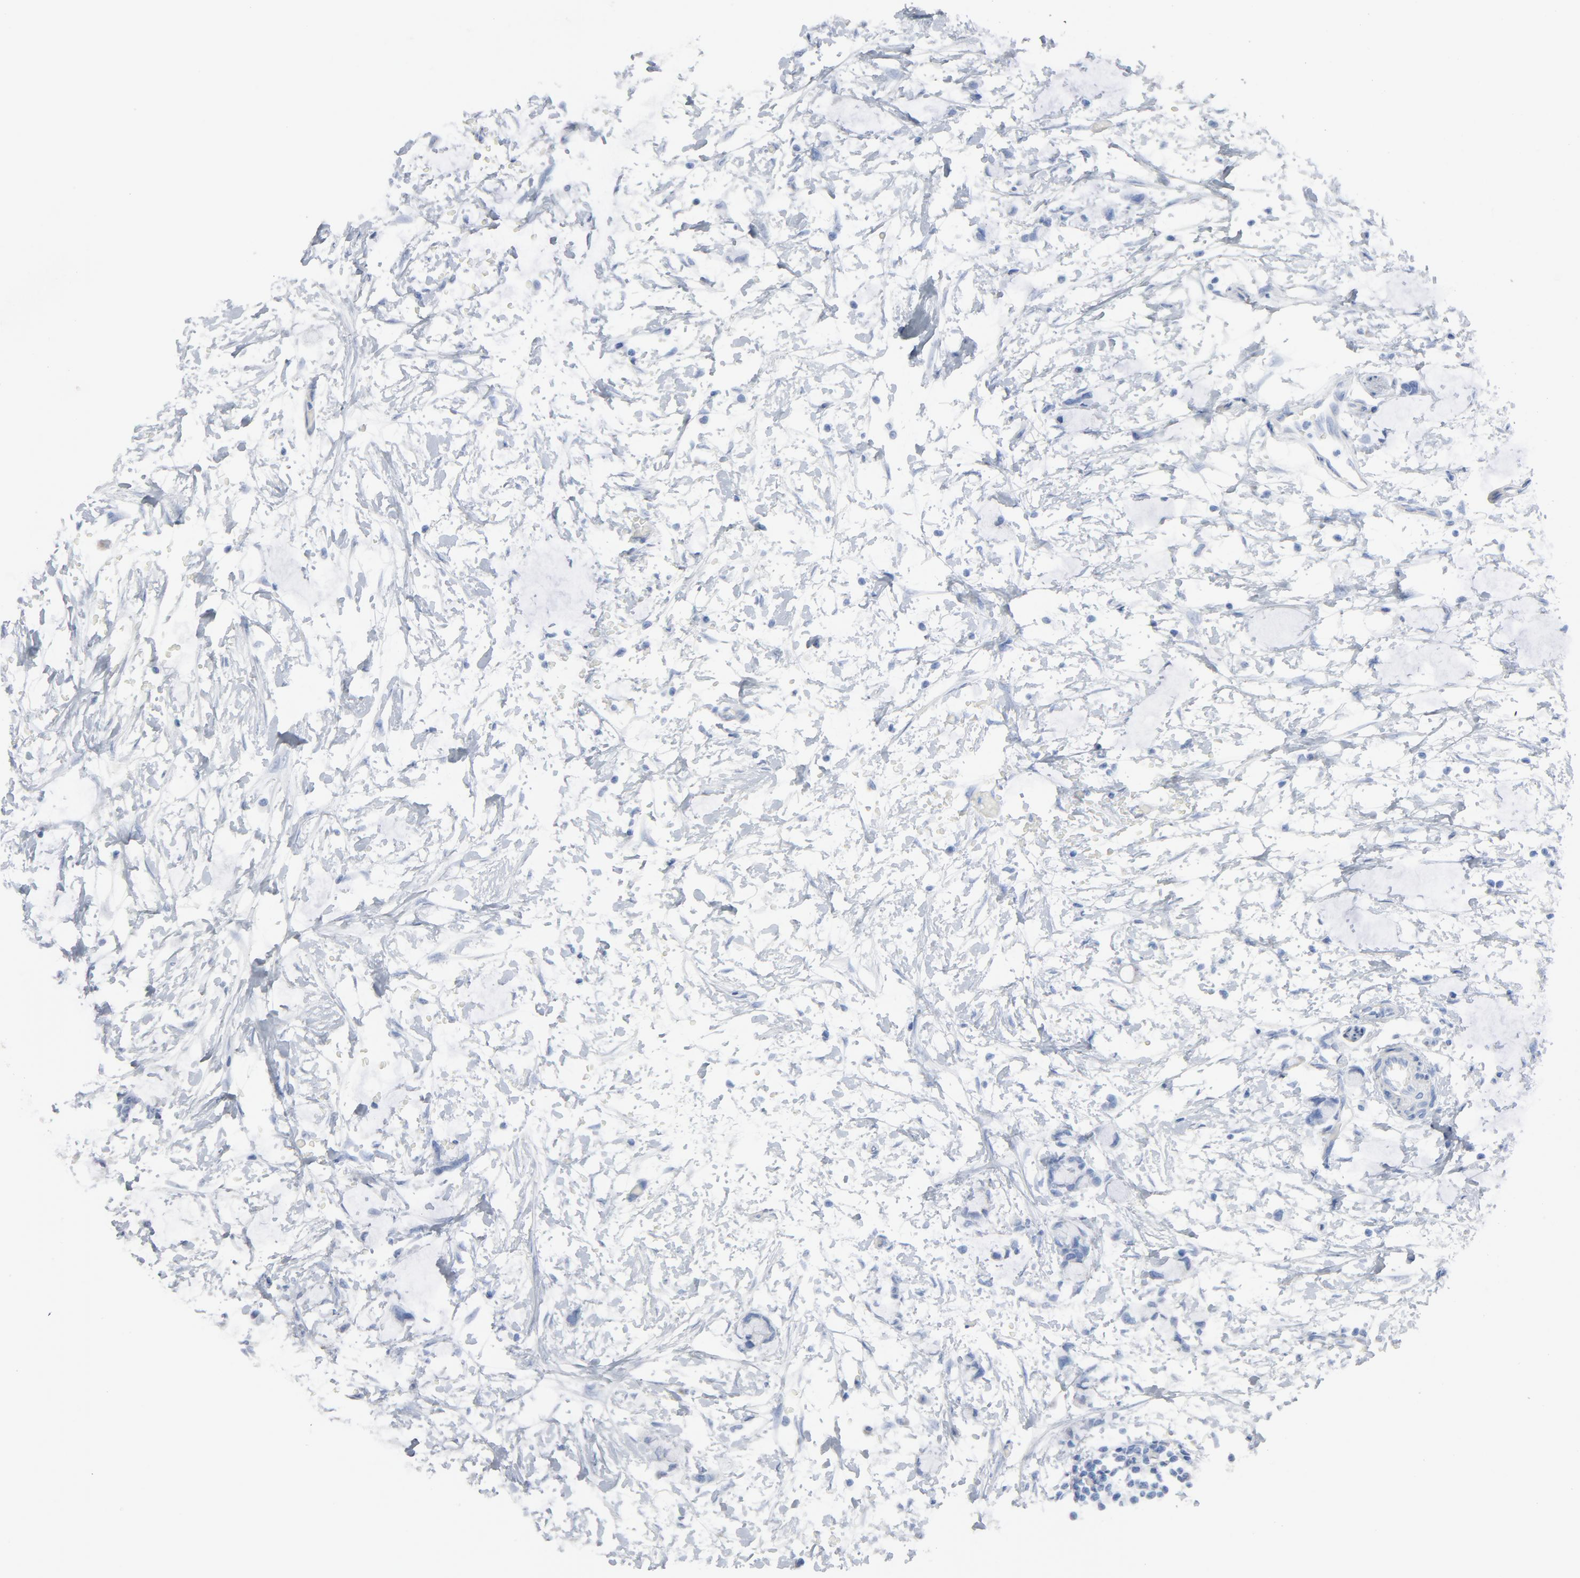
{"staining": {"intensity": "negative", "quantity": "none", "location": "none"}, "tissue": "colorectal cancer", "cell_type": "Tumor cells", "image_type": "cancer", "snomed": [{"axis": "morphology", "description": "Normal tissue, NOS"}, {"axis": "morphology", "description": "Adenocarcinoma, NOS"}, {"axis": "topography", "description": "Colon"}, {"axis": "topography", "description": "Peripheral nerve tissue"}], "caption": "Colorectal cancer (adenocarcinoma) was stained to show a protein in brown. There is no significant expression in tumor cells.", "gene": "C14orf119", "patient": {"sex": "male", "age": 14}}